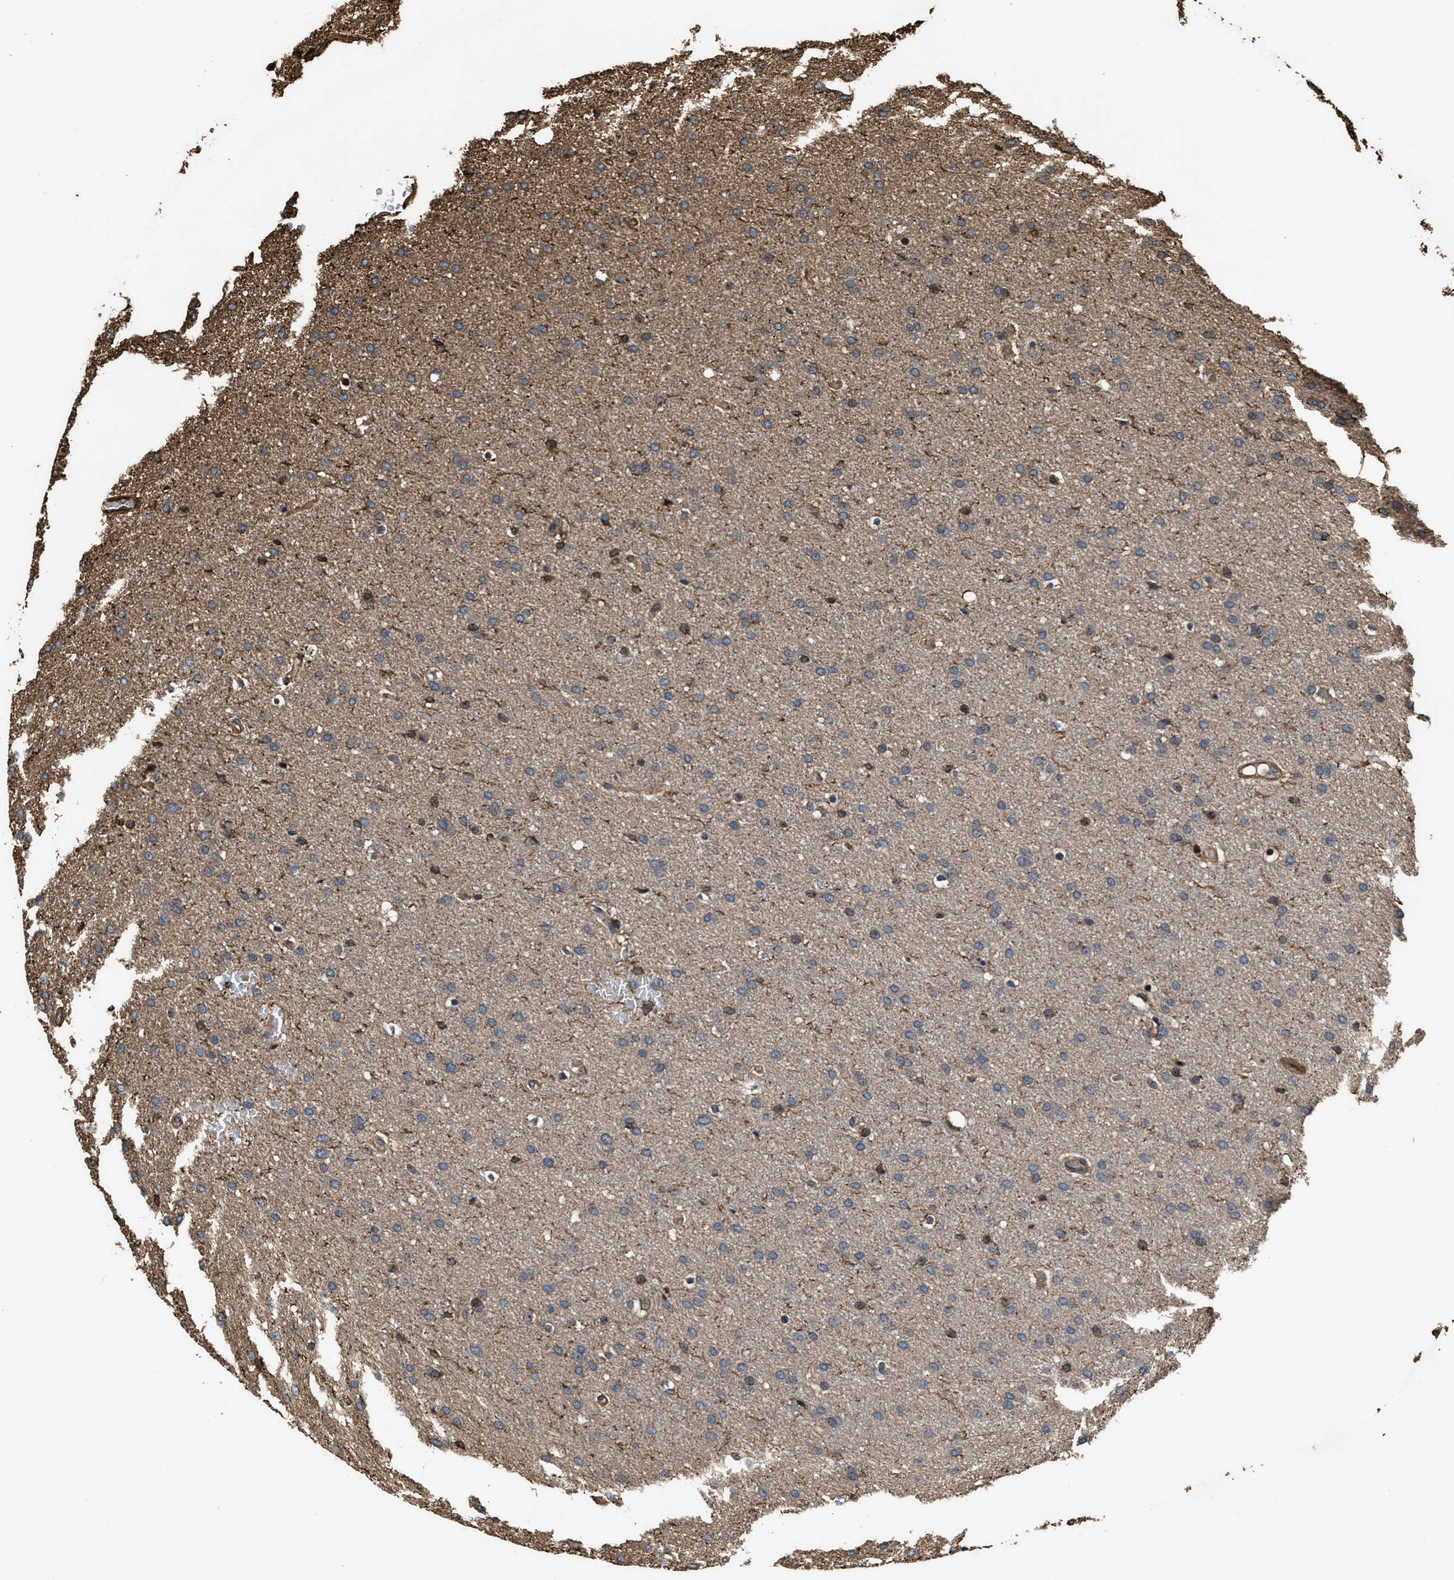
{"staining": {"intensity": "moderate", "quantity": "<25%", "location": "cytoplasmic/membranous"}, "tissue": "glioma", "cell_type": "Tumor cells", "image_type": "cancer", "snomed": [{"axis": "morphology", "description": "Glioma, malignant, Low grade"}, {"axis": "topography", "description": "Brain"}], "caption": "Protein expression analysis of malignant glioma (low-grade) reveals moderate cytoplasmic/membranous expression in approximately <25% of tumor cells.", "gene": "KBTBD2", "patient": {"sex": "female", "age": 37}}